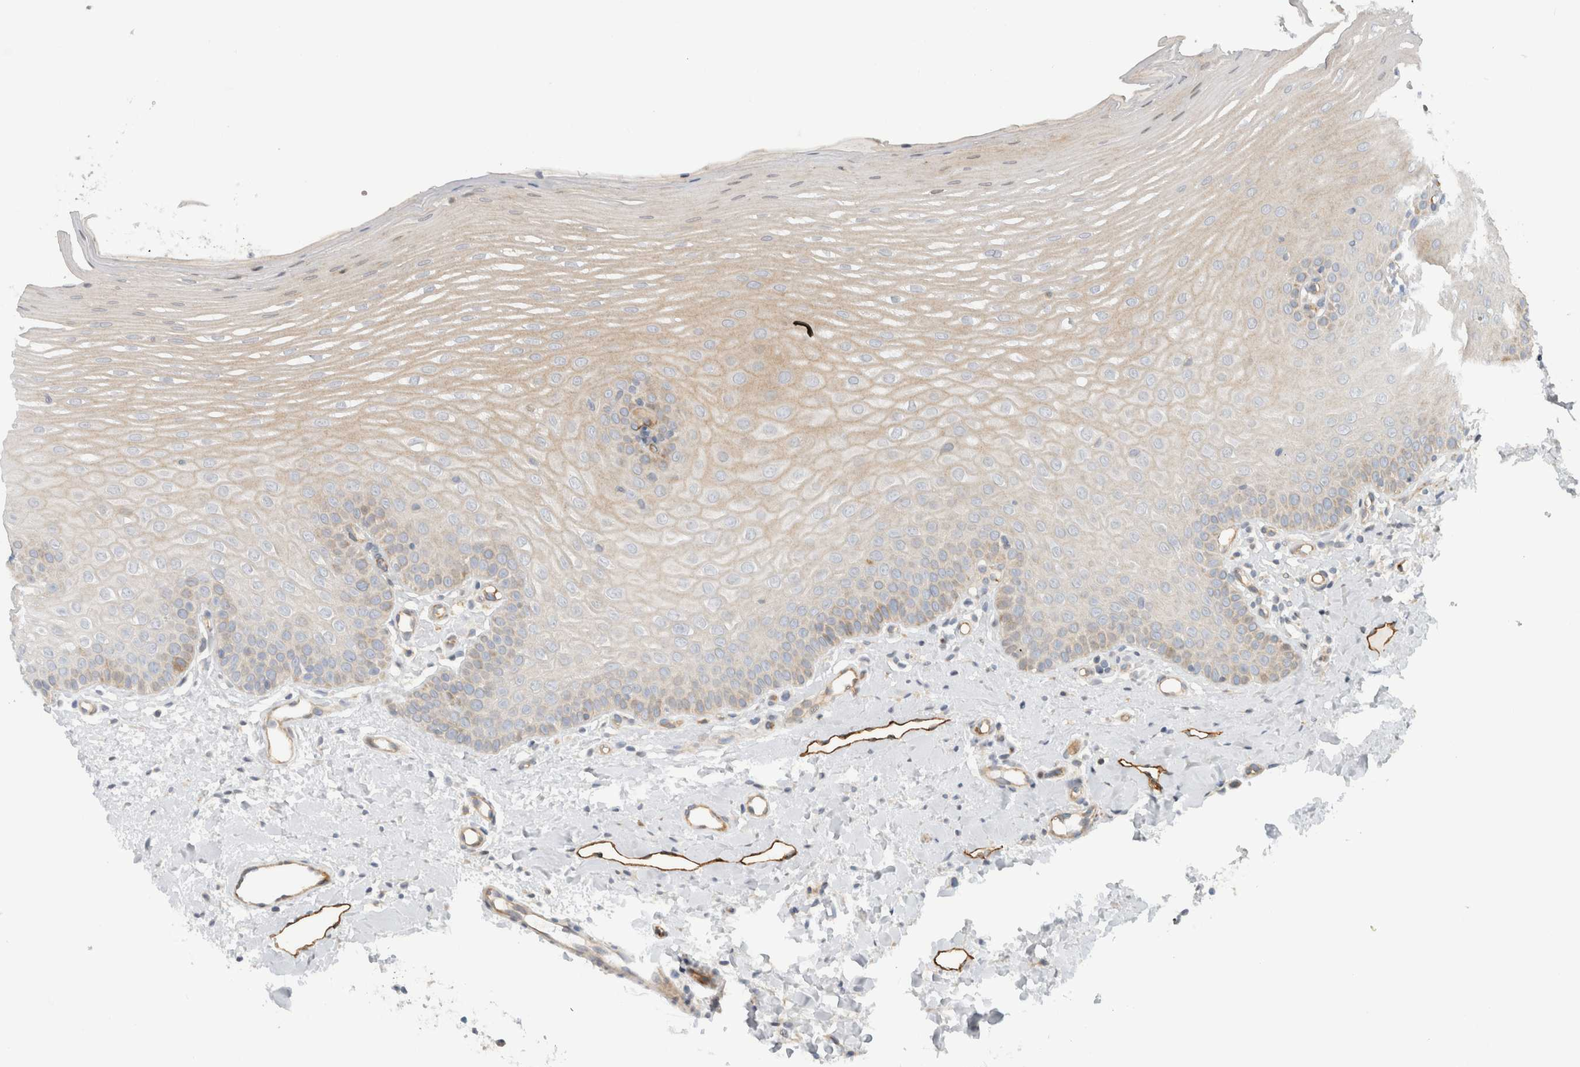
{"staining": {"intensity": "moderate", "quantity": "<25%", "location": "cytoplasmic/membranous"}, "tissue": "oral mucosa", "cell_type": "Squamous epithelial cells", "image_type": "normal", "snomed": [{"axis": "morphology", "description": "Normal tissue, NOS"}, {"axis": "topography", "description": "Oral tissue"}], "caption": "IHC photomicrograph of normal oral mucosa stained for a protein (brown), which reveals low levels of moderate cytoplasmic/membranous expression in approximately <25% of squamous epithelial cells.", "gene": "KPNA5", "patient": {"sex": "female", "age": 39}}